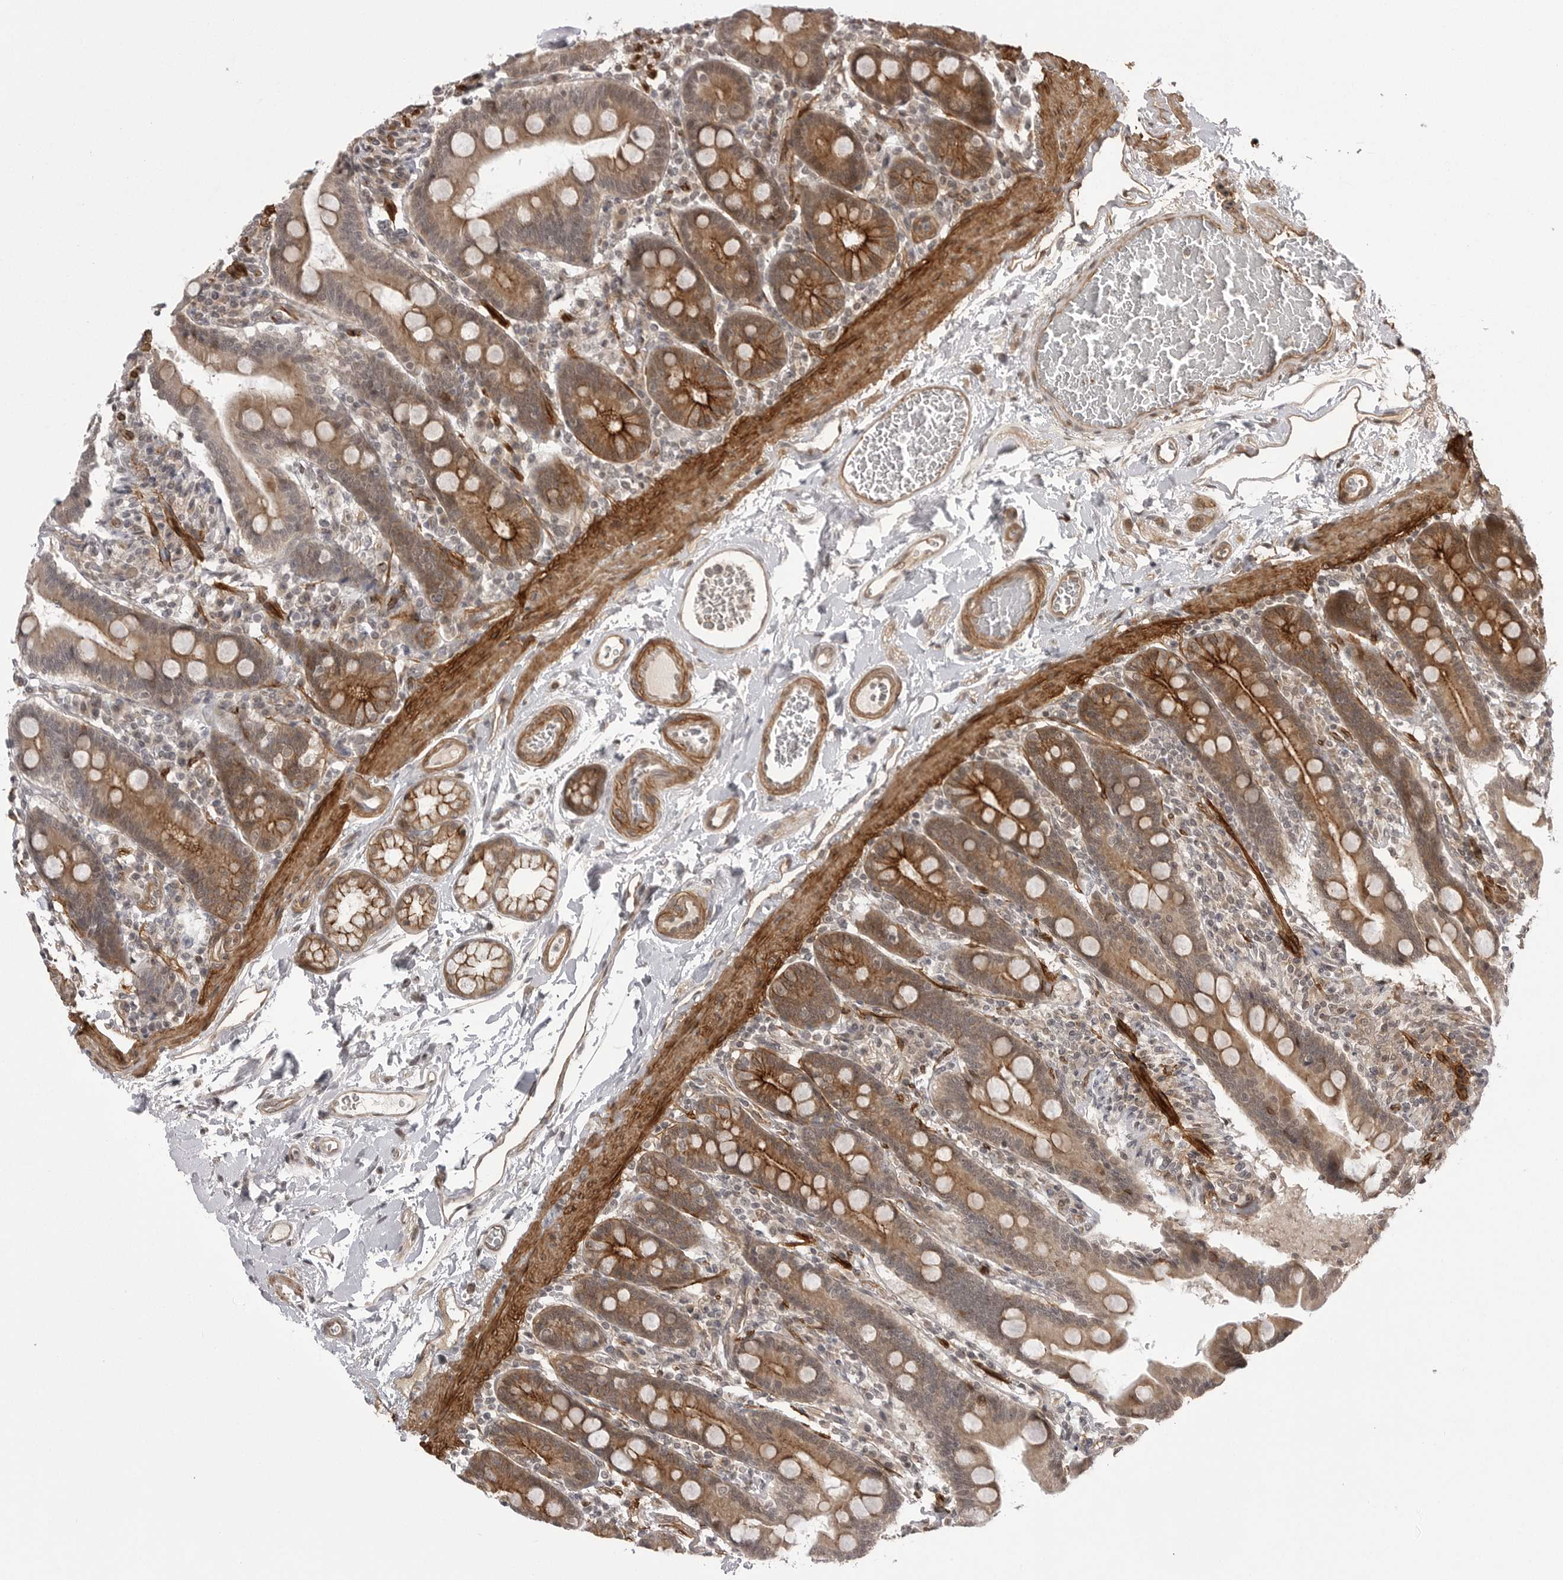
{"staining": {"intensity": "moderate", "quantity": "25%-75%", "location": "cytoplasmic/membranous"}, "tissue": "duodenum", "cell_type": "Glandular cells", "image_type": "normal", "snomed": [{"axis": "morphology", "description": "Normal tissue, NOS"}, {"axis": "topography", "description": "Duodenum"}], "caption": "Moderate cytoplasmic/membranous positivity is identified in about 25%-75% of glandular cells in benign duodenum.", "gene": "SORBS1", "patient": {"sex": "male", "age": 54}}